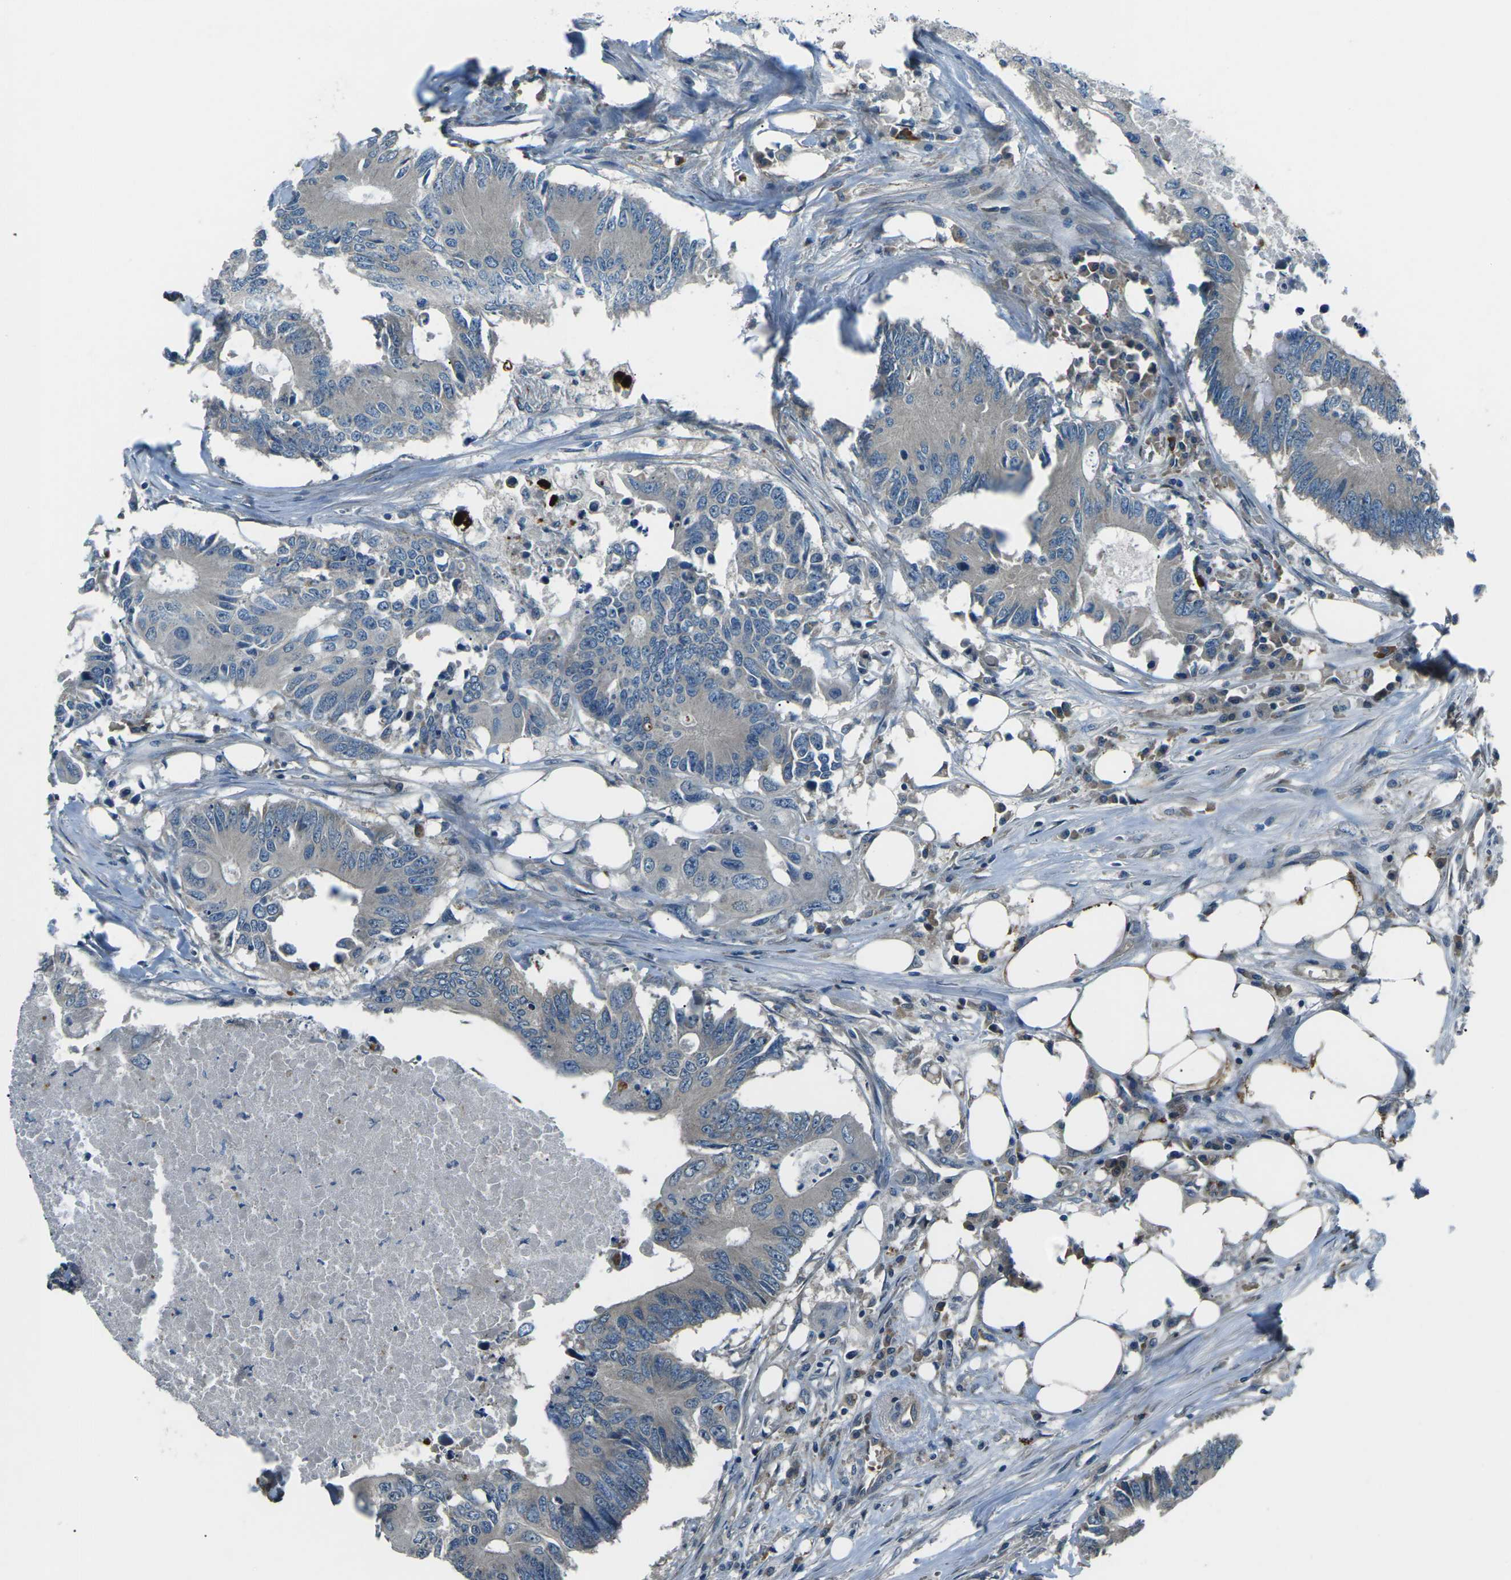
{"staining": {"intensity": "negative", "quantity": "none", "location": "none"}, "tissue": "colorectal cancer", "cell_type": "Tumor cells", "image_type": "cancer", "snomed": [{"axis": "morphology", "description": "Adenocarcinoma, NOS"}, {"axis": "topography", "description": "Colon"}], "caption": "Protein analysis of colorectal cancer (adenocarcinoma) exhibits no significant positivity in tumor cells.", "gene": "AFAP1", "patient": {"sex": "male", "age": 71}}